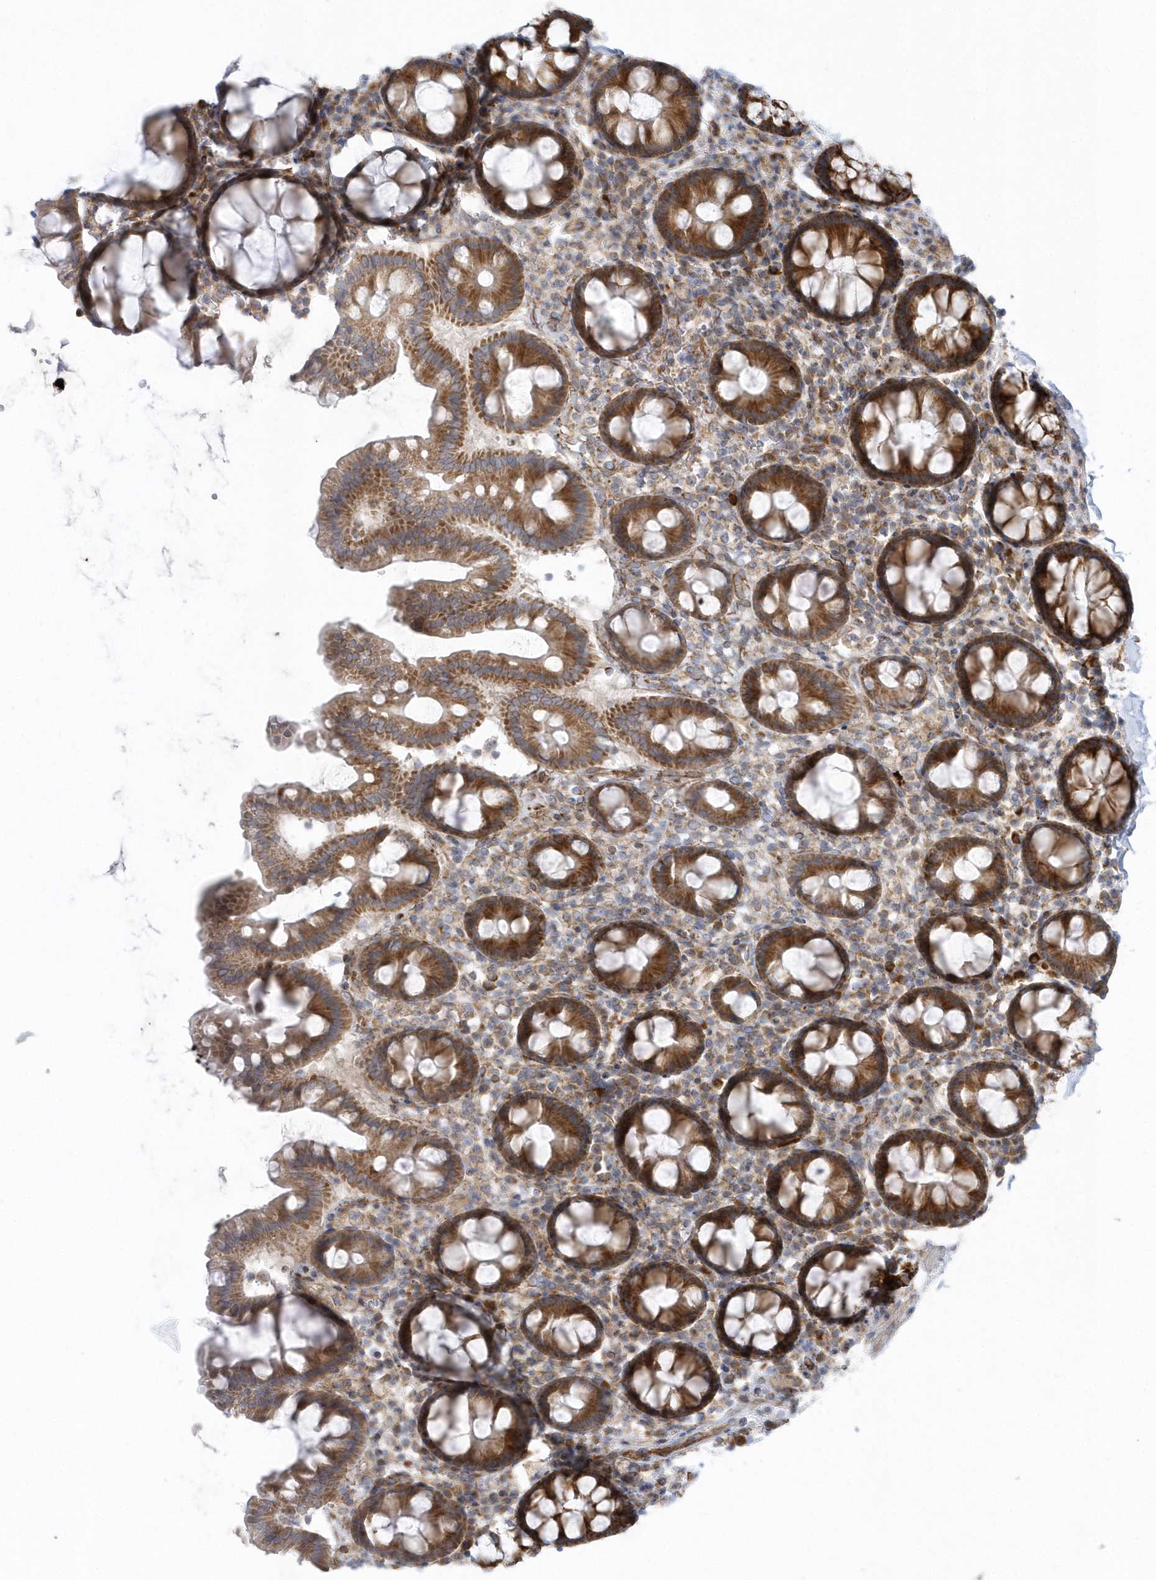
{"staining": {"intensity": "strong", "quantity": "25%-75%", "location": "cytoplasmic/membranous"}, "tissue": "colon", "cell_type": "Glandular cells", "image_type": "normal", "snomed": [{"axis": "morphology", "description": "Normal tissue, NOS"}, {"axis": "topography", "description": "Colon"}], "caption": "A photomicrograph of human colon stained for a protein displays strong cytoplasmic/membranous brown staining in glandular cells. (Stains: DAB (3,3'-diaminobenzidine) in brown, nuclei in blue, Microscopy: brightfield microscopy at high magnification).", "gene": "GPR152", "patient": {"sex": "female", "age": 79}}